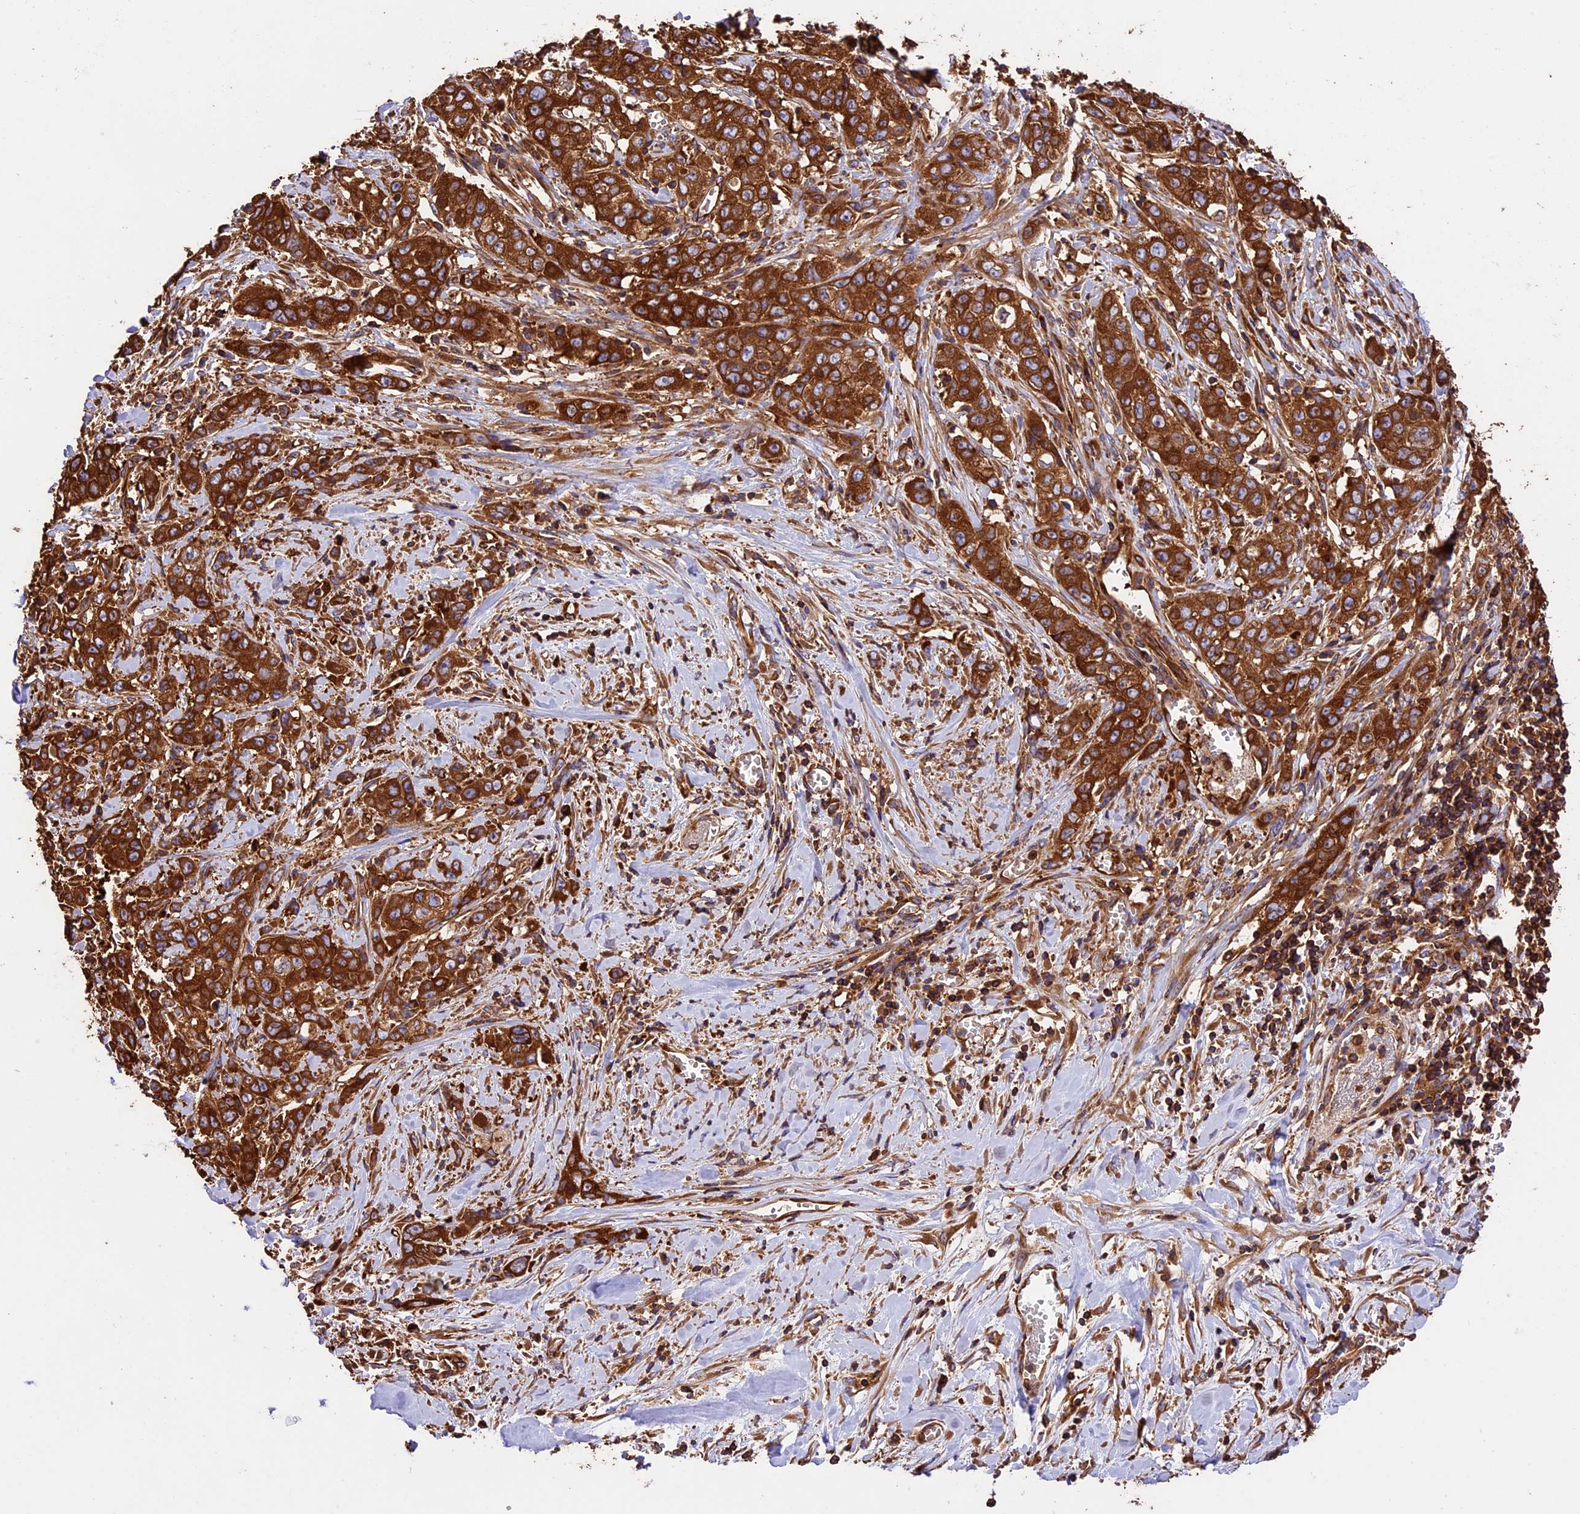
{"staining": {"intensity": "strong", "quantity": ">75%", "location": "cytoplasmic/membranous"}, "tissue": "stomach cancer", "cell_type": "Tumor cells", "image_type": "cancer", "snomed": [{"axis": "morphology", "description": "Adenocarcinoma, NOS"}, {"axis": "topography", "description": "Stomach, upper"}], "caption": "Approximately >75% of tumor cells in stomach cancer exhibit strong cytoplasmic/membranous protein staining as visualized by brown immunohistochemical staining.", "gene": "KARS1", "patient": {"sex": "male", "age": 62}}